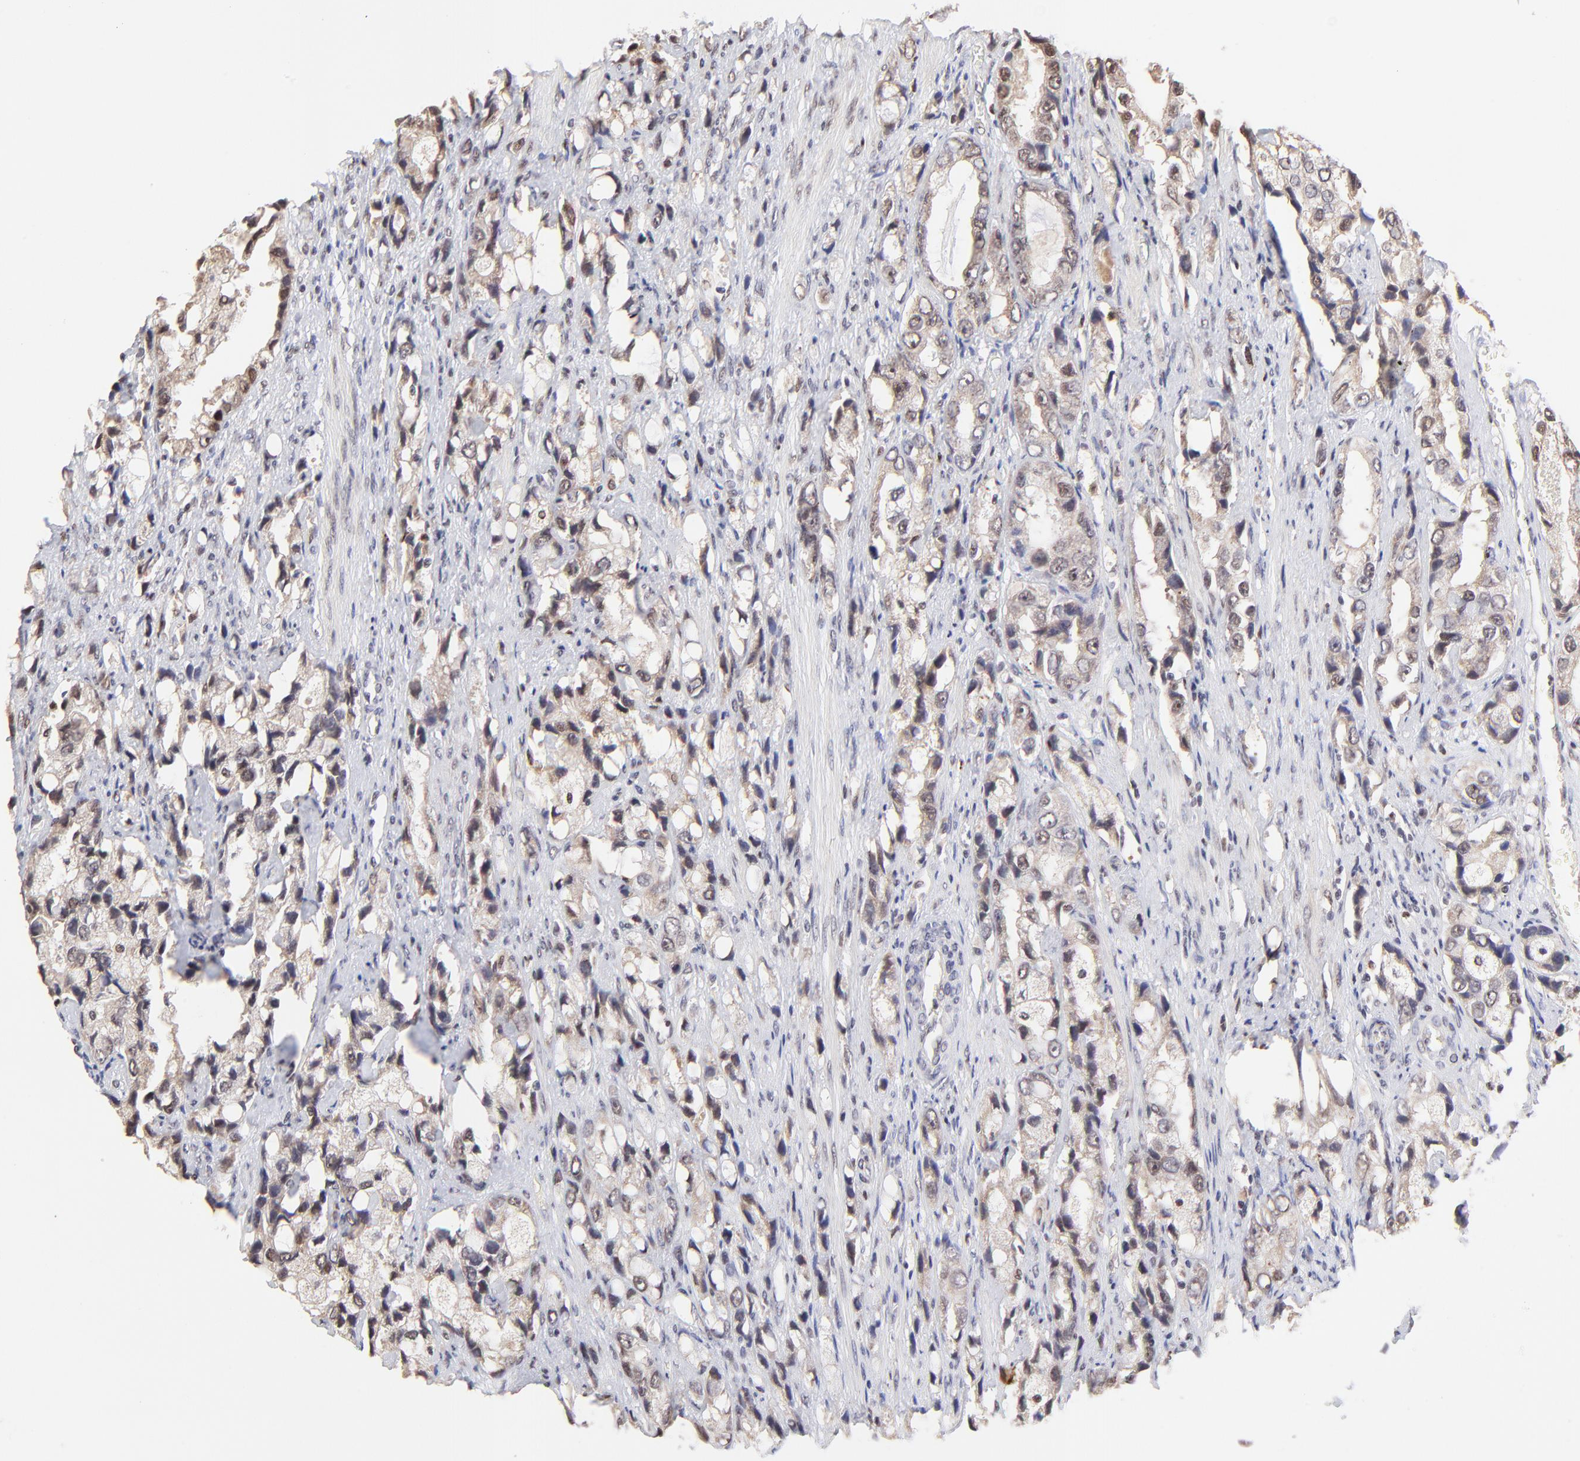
{"staining": {"intensity": "weak", "quantity": ">75%", "location": "cytoplasmic/membranous,nuclear"}, "tissue": "prostate cancer", "cell_type": "Tumor cells", "image_type": "cancer", "snomed": [{"axis": "morphology", "description": "Adenocarcinoma, High grade"}, {"axis": "topography", "description": "Prostate"}], "caption": "A photomicrograph showing weak cytoplasmic/membranous and nuclear expression in approximately >75% of tumor cells in adenocarcinoma (high-grade) (prostate), as visualized by brown immunohistochemical staining.", "gene": "ZNF670", "patient": {"sex": "male", "age": 63}}